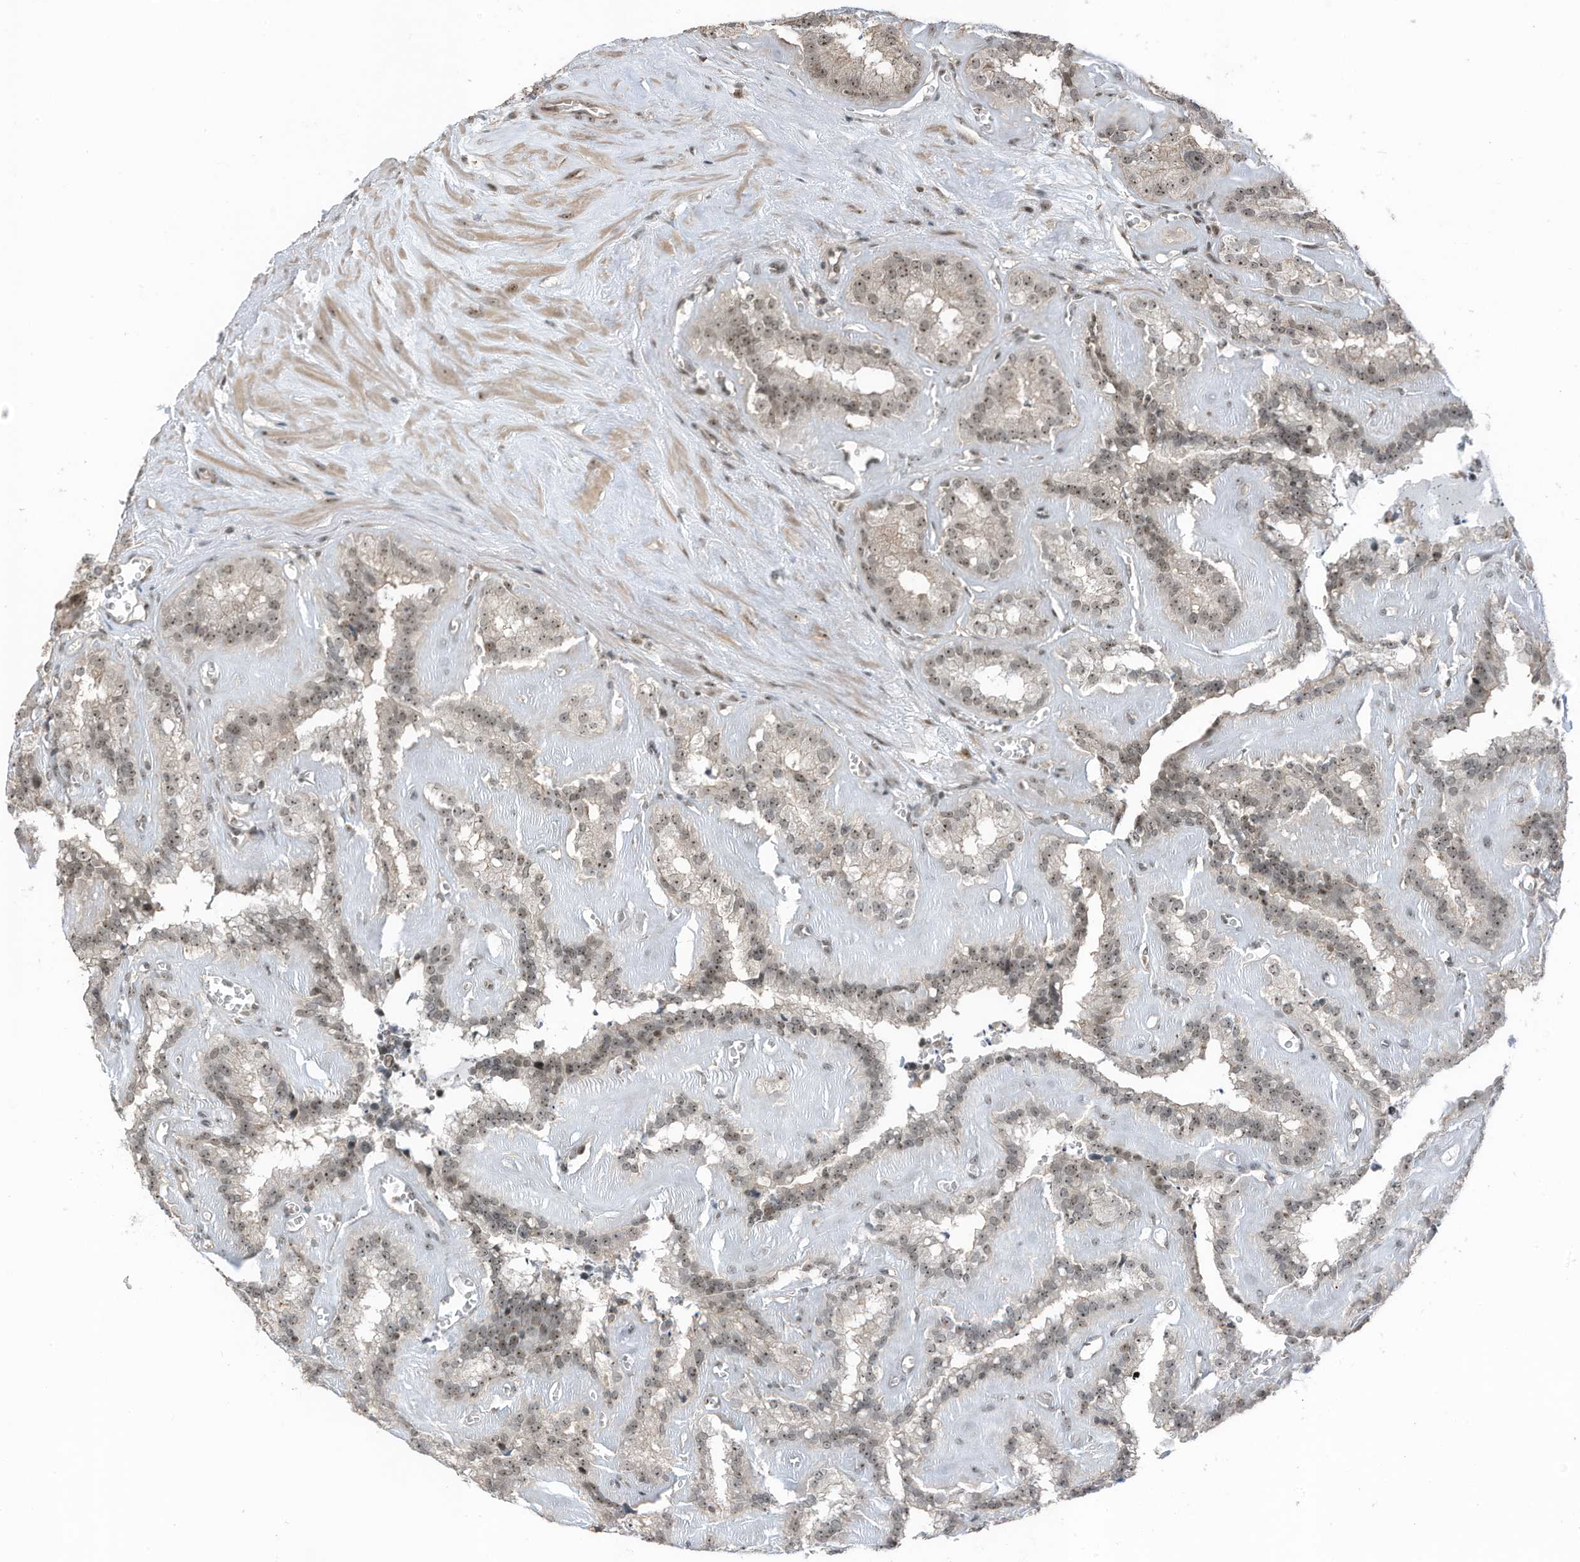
{"staining": {"intensity": "moderate", "quantity": ">75%", "location": "nuclear"}, "tissue": "seminal vesicle", "cell_type": "Glandular cells", "image_type": "normal", "snomed": [{"axis": "morphology", "description": "Normal tissue, NOS"}, {"axis": "topography", "description": "Prostate"}, {"axis": "topography", "description": "Seminal veicle"}], "caption": "This image displays normal seminal vesicle stained with immunohistochemistry (IHC) to label a protein in brown. The nuclear of glandular cells show moderate positivity for the protein. Nuclei are counter-stained blue.", "gene": "UTP3", "patient": {"sex": "male", "age": 59}}